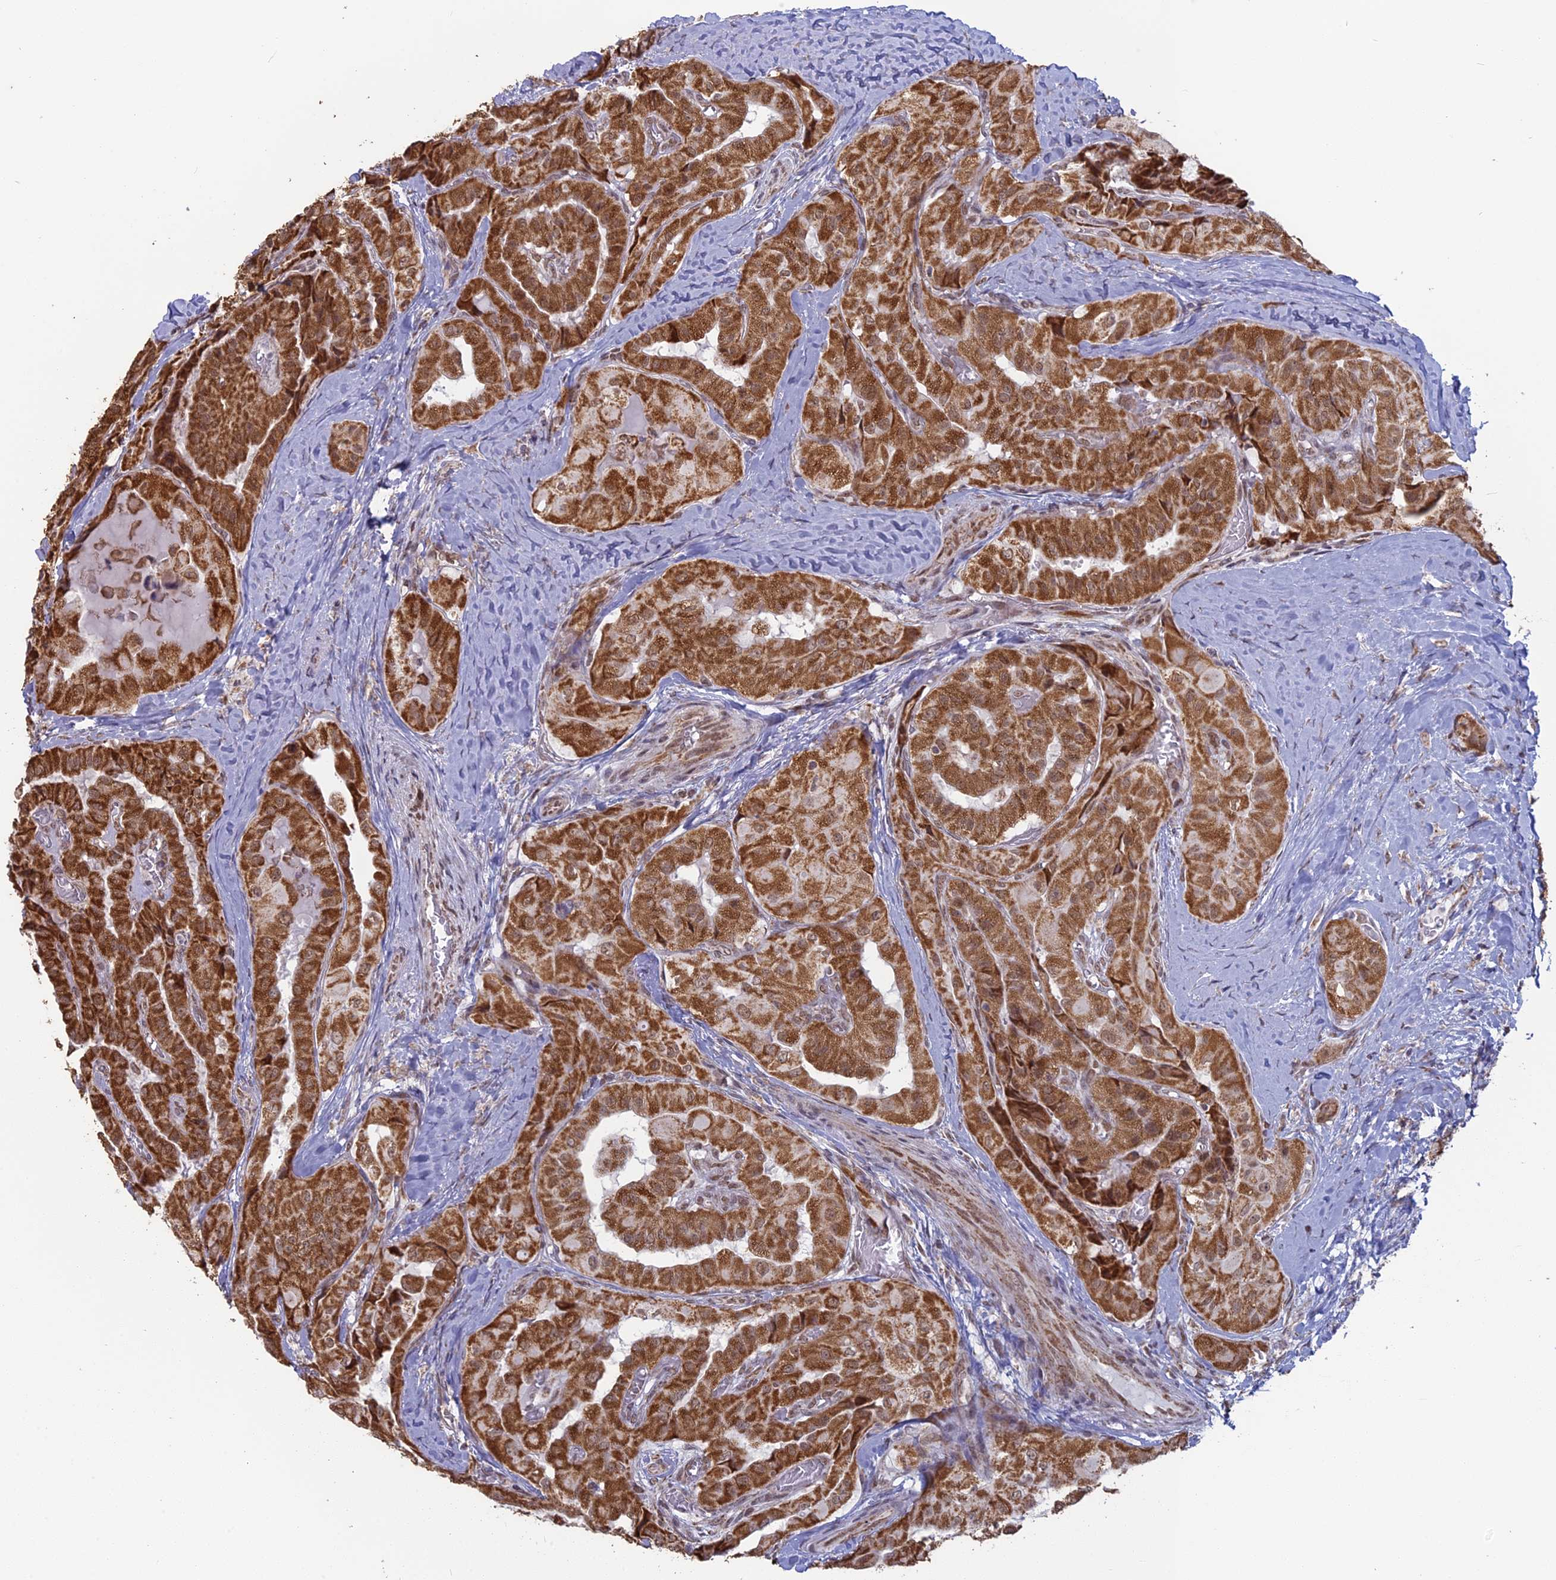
{"staining": {"intensity": "strong", "quantity": ">75%", "location": "cytoplasmic/membranous"}, "tissue": "thyroid cancer", "cell_type": "Tumor cells", "image_type": "cancer", "snomed": [{"axis": "morphology", "description": "Normal tissue, NOS"}, {"axis": "morphology", "description": "Papillary adenocarcinoma, NOS"}, {"axis": "topography", "description": "Thyroid gland"}], "caption": "Protein positivity by immunohistochemistry demonstrates strong cytoplasmic/membranous staining in about >75% of tumor cells in thyroid cancer.", "gene": "ARHGAP40", "patient": {"sex": "female", "age": 59}}